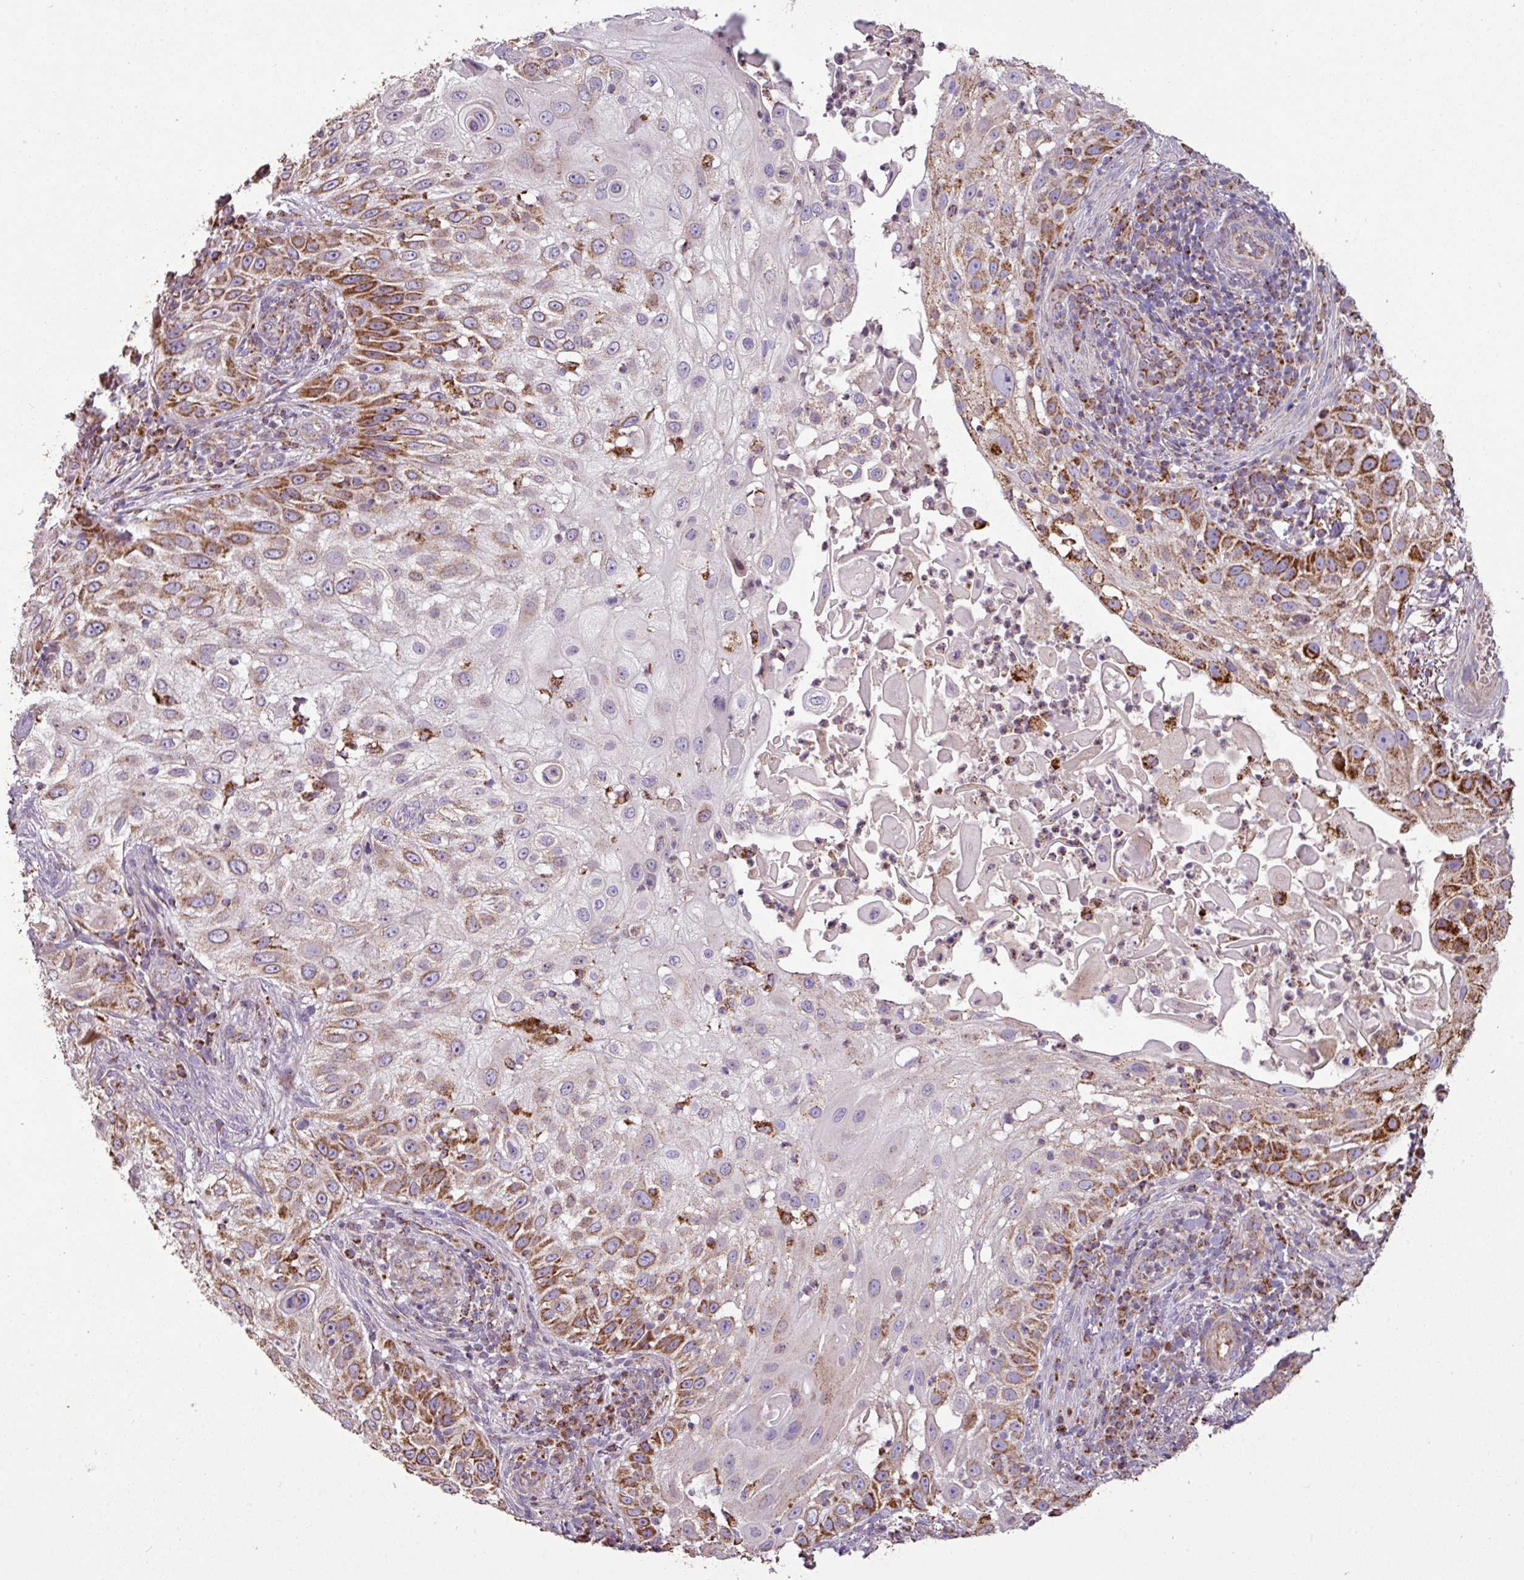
{"staining": {"intensity": "strong", "quantity": "25%-75%", "location": "cytoplasmic/membranous"}, "tissue": "skin cancer", "cell_type": "Tumor cells", "image_type": "cancer", "snomed": [{"axis": "morphology", "description": "Squamous cell carcinoma, NOS"}, {"axis": "topography", "description": "Skin"}], "caption": "Skin cancer tissue displays strong cytoplasmic/membranous positivity in about 25%-75% of tumor cells", "gene": "SQOR", "patient": {"sex": "female", "age": 44}}